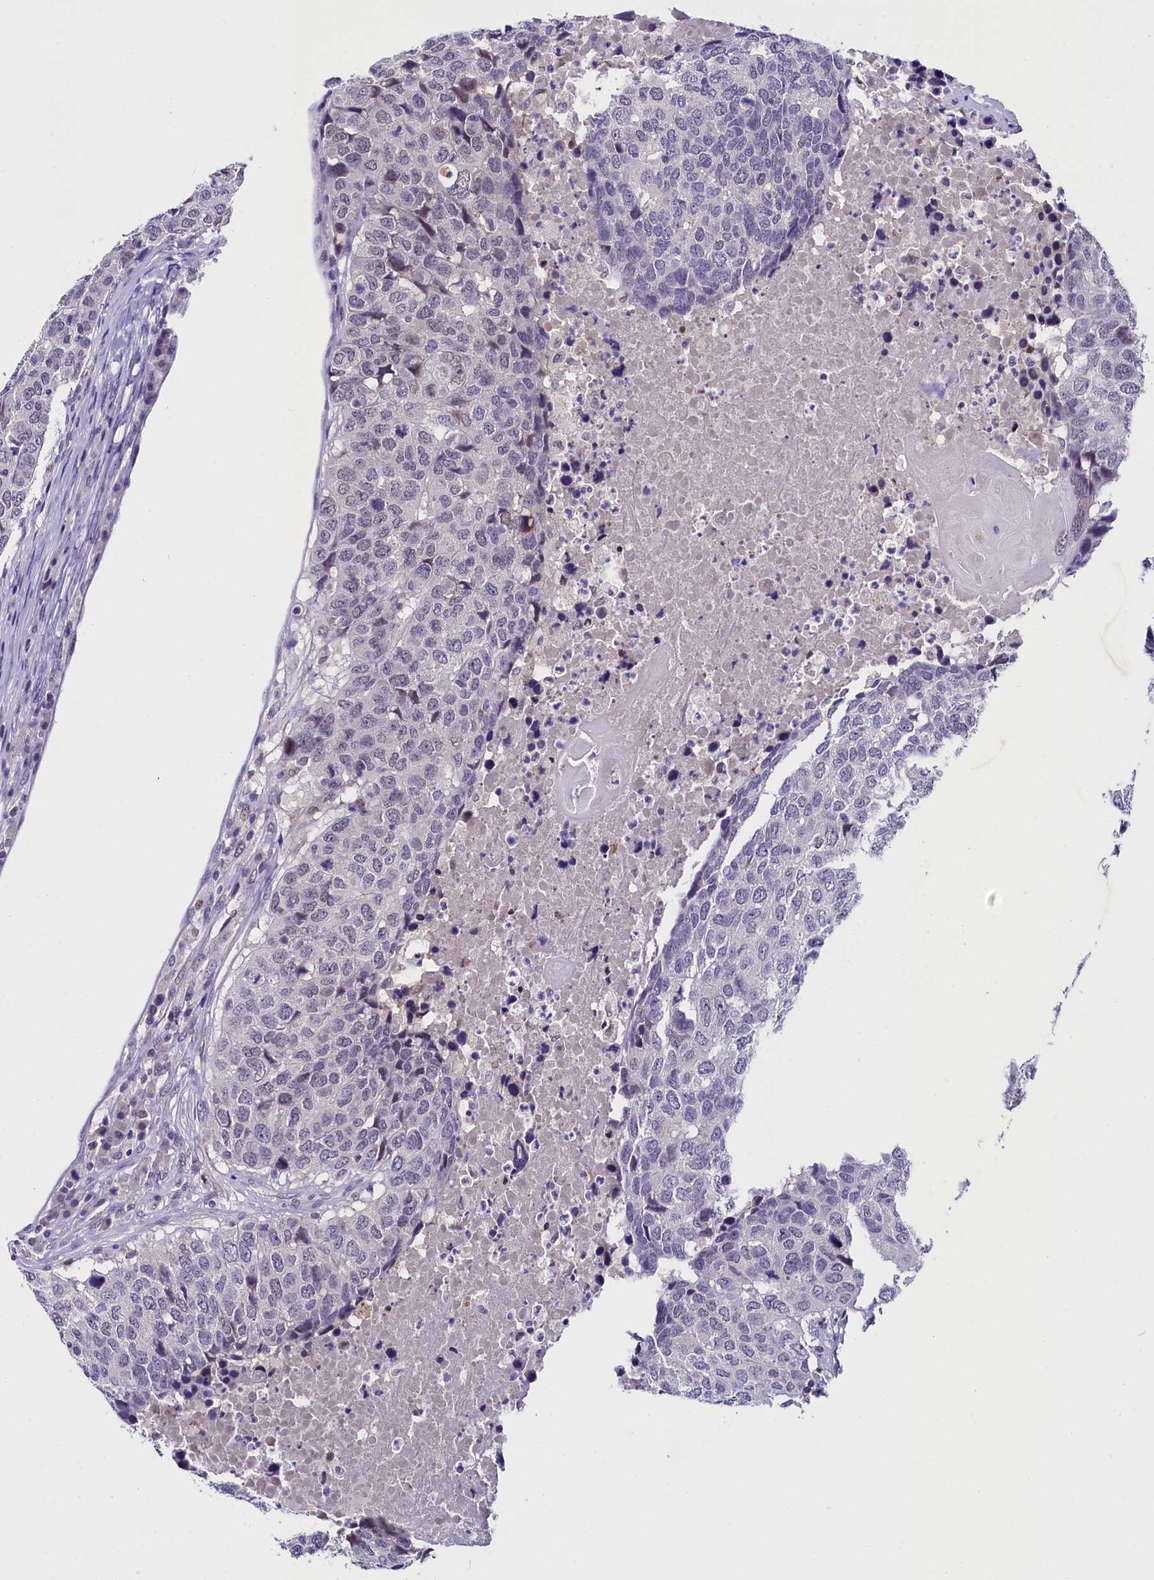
{"staining": {"intensity": "negative", "quantity": "none", "location": "none"}, "tissue": "head and neck cancer", "cell_type": "Tumor cells", "image_type": "cancer", "snomed": [{"axis": "morphology", "description": "Squamous cell carcinoma, NOS"}, {"axis": "topography", "description": "Head-Neck"}], "caption": "A high-resolution micrograph shows IHC staining of head and neck squamous cell carcinoma, which demonstrates no significant staining in tumor cells.", "gene": "IQCN", "patient": {"sex": "male", "age": 66}}